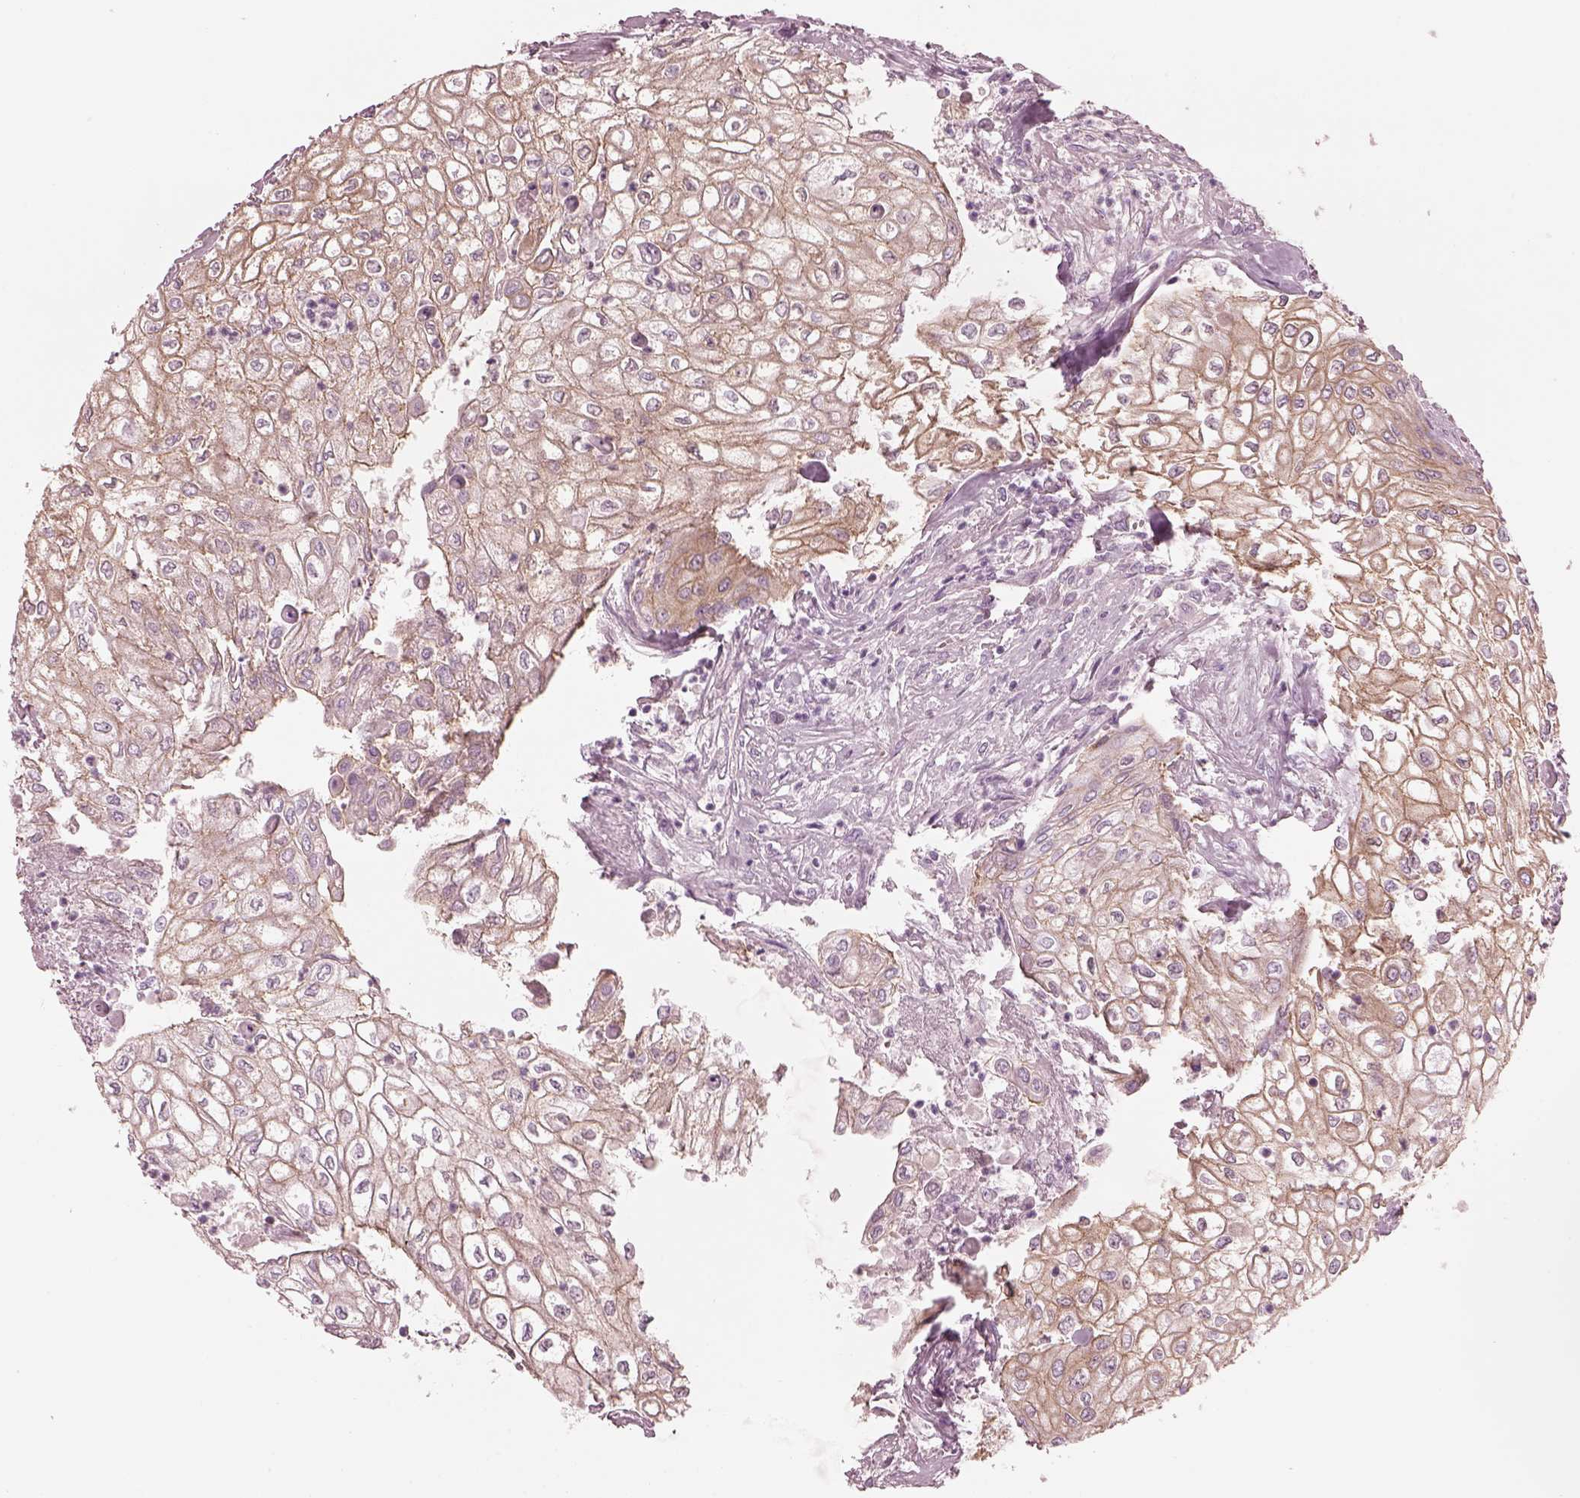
{"staining": {"intensity": "moderate", "quantity": ">75%", "location": "cytoplasmic/membranous"}, "tissue": "urothelial cancer", "cell_type": "Tumor cells", "image_type": "cancer", "snomed": [{"axis": "morphology", "description": "Urothelial carcinoma, High grade"}, {"axis": "topography", "description": "Urinary bladder"}], "caption": "DAB (3,3'-diaminobenzidine) immunohistochemical staining of human urothelial carcinoma (high-grade) reveals moderate cytoplasmic/membranous protein expression in approximately >75% of tumor cells. The staining was performed using DAB (3,3'-diaminobenzidine), with brown indicating positive protein expression. Nuclei are stained blue with hematoxylin.", "gene": "ELAPOR1", "patient": {"sex": "male", "age": 62}}